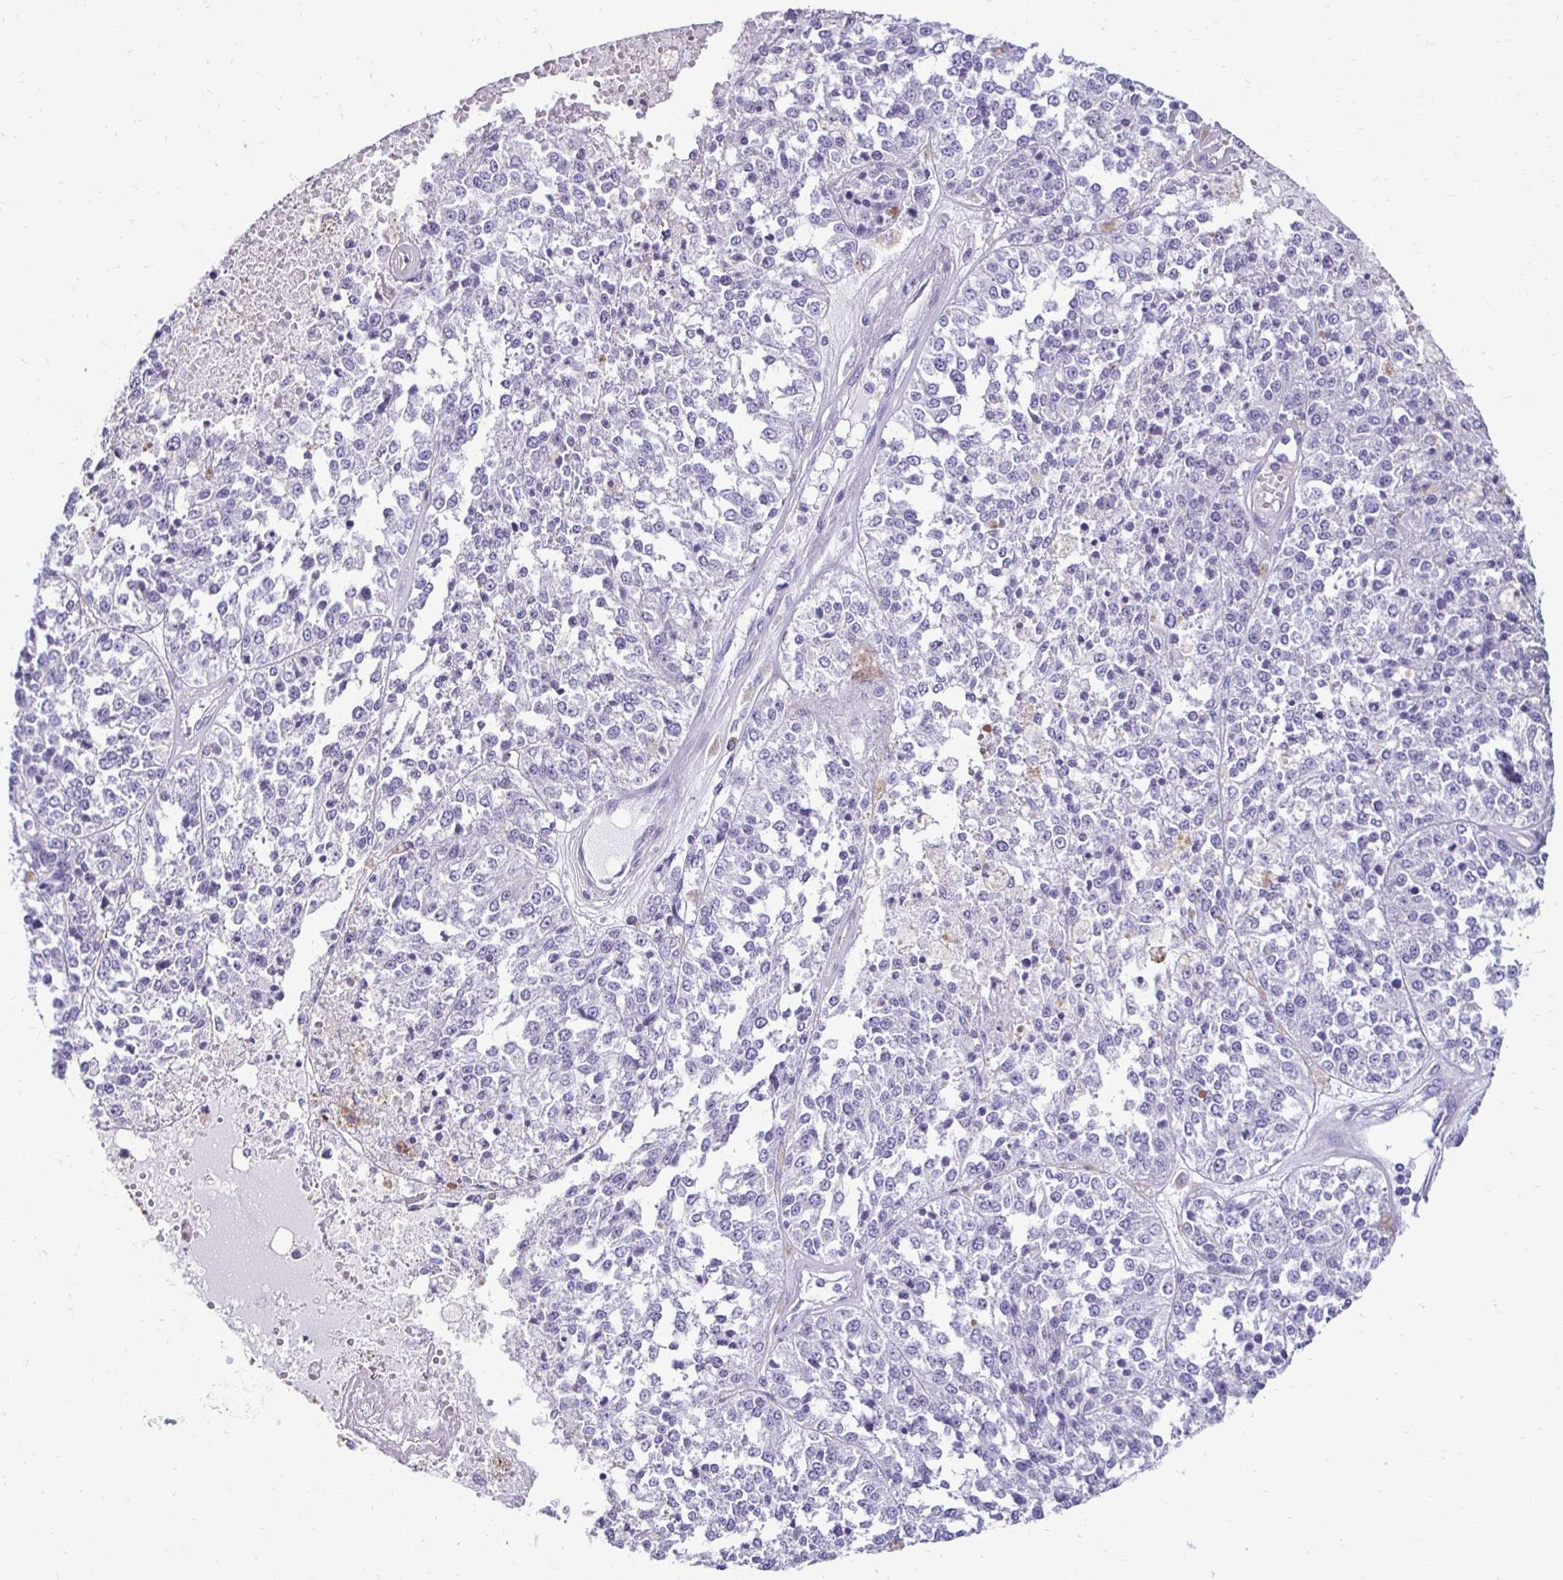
{"staining": {"intensity": "negative", "quantity": "none", "location": "none"}, "tissue": "melanoma", "cell_type": "Tumor cells", "image_type": "cancer", "snomed": [{"axis": "morphology", "description": "Malignant melanoma, Metastatic site"}, {"axis": "topography", "description": "Lymph node"}], "caption": "IHC of human malignant melanoma (metastatic site) reveals no staining in tumor cells.", "gene": "CST6", "patient": {"sex": "female", "age": 64}}